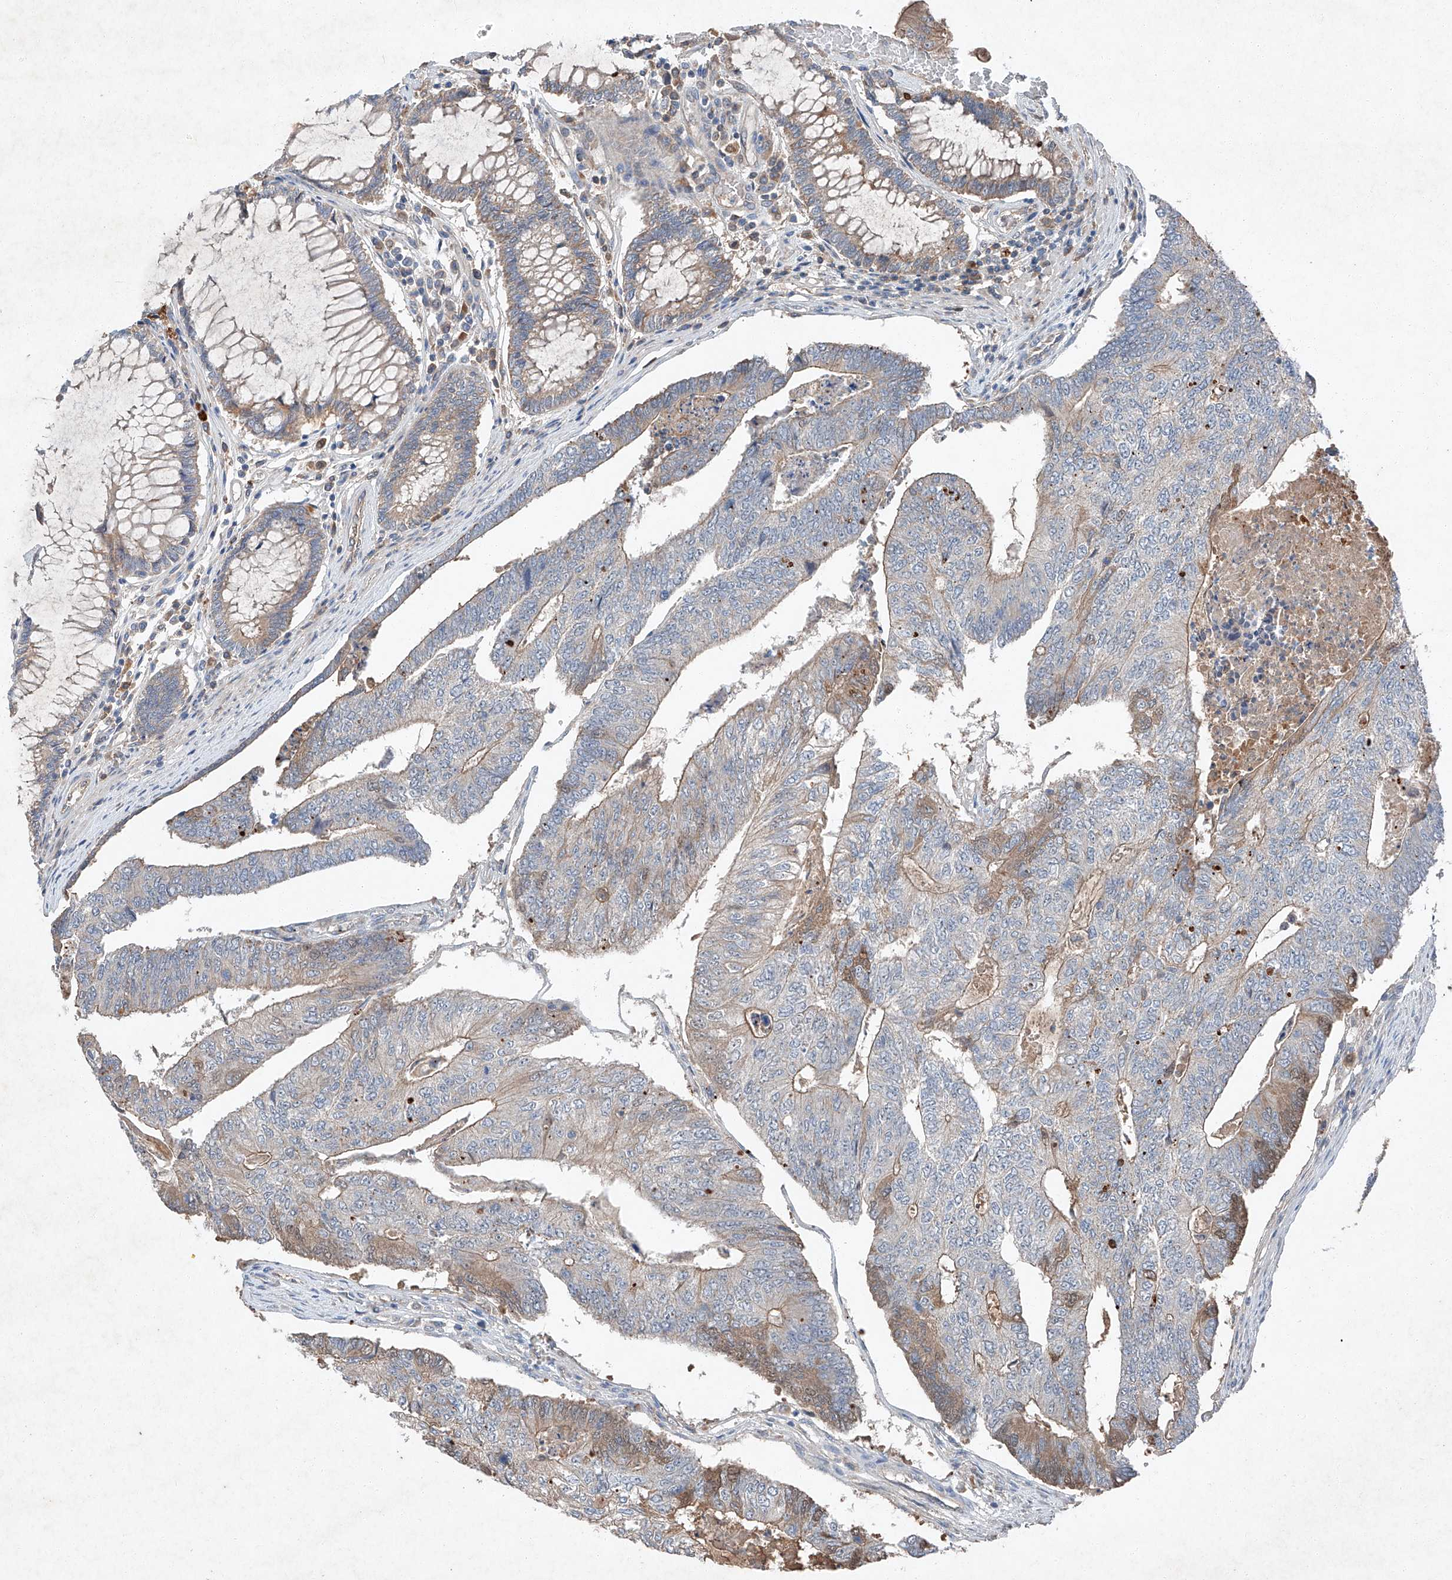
{"staining": {"intensity": "moderate", "quantity": "<25%", "location": "cytoplasmic/membranous"}, "tissue": "colorectal cancer", "cell_type": "Tumor cells", "image_type": "cancer", "snomed": [{"axis": "morphology", "description": "Adenocarcinoma, NOS"}, {"axis": "topography", "description": "Colon"}], "caption": "Moderate cytoplasmic/membranous protein positivity is present in about <25% of tumor cells in colorectal cancer (adenocarcinoma). The protein of interest is shown in brown color, while the nuclei are stained blue.", "gene": "RUSC1", "patient": {"sex": "female", "age": 67}}